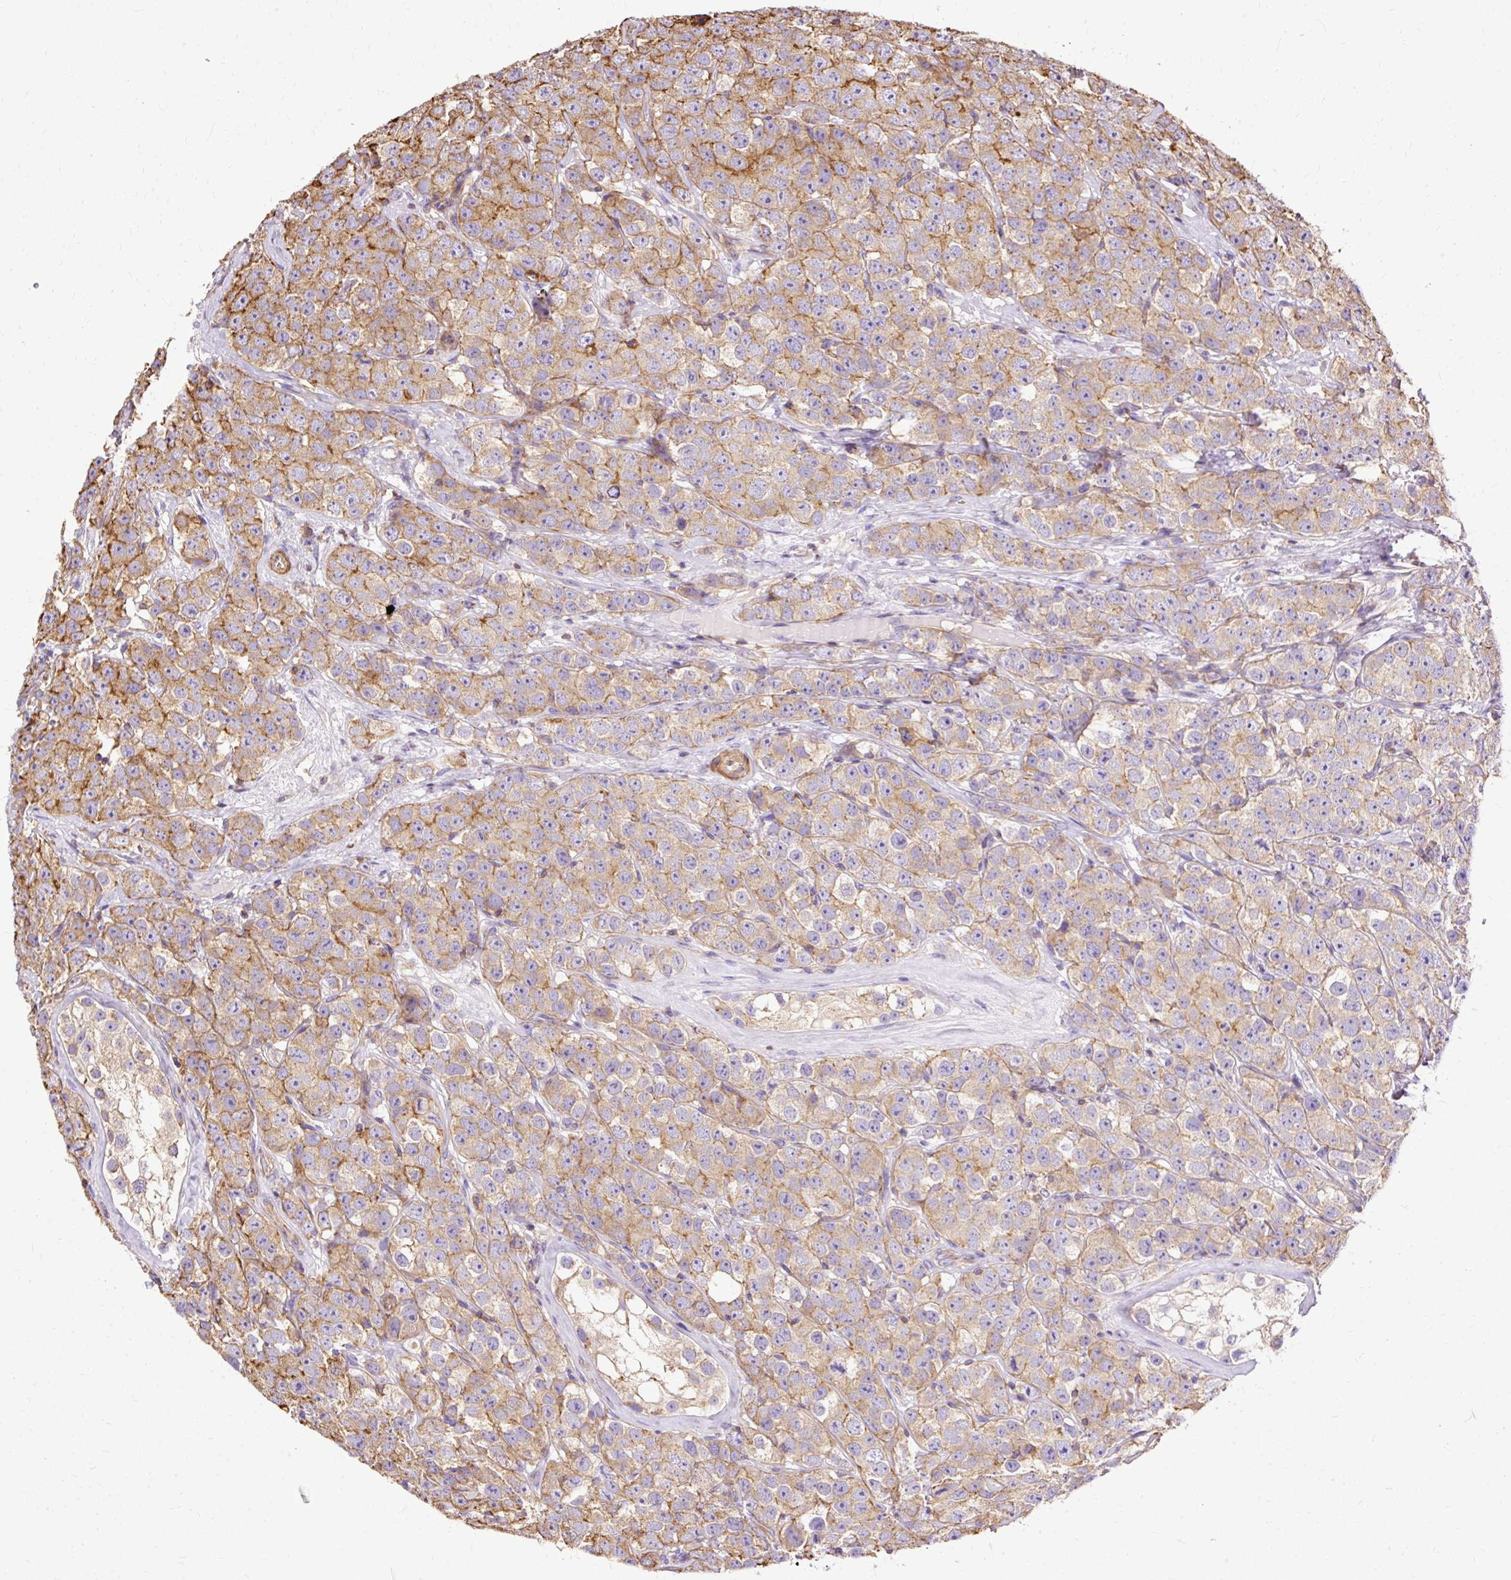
{"staining": {"intensity": "moderate", "quantity": "25%-75%", "location": "cytoplasmic/membranous"}, "tissue": "testis cancer", "cell_type": "Tumor cells", "image_type": "cancer", "snomed": [{"axis": "morphology", "description": "Seminoma, NOS"}, {"axis": "topography", "description": "Testis"}], "caption": "This histopathology image shows IHC staining of testis cancer (seminoma), with medium moderate cytoplasmic/membranous staining in approximately 25%-75% of tumor cells.", "gene": "KLHL11", "patient": {"sex": "male", "age": 28}}